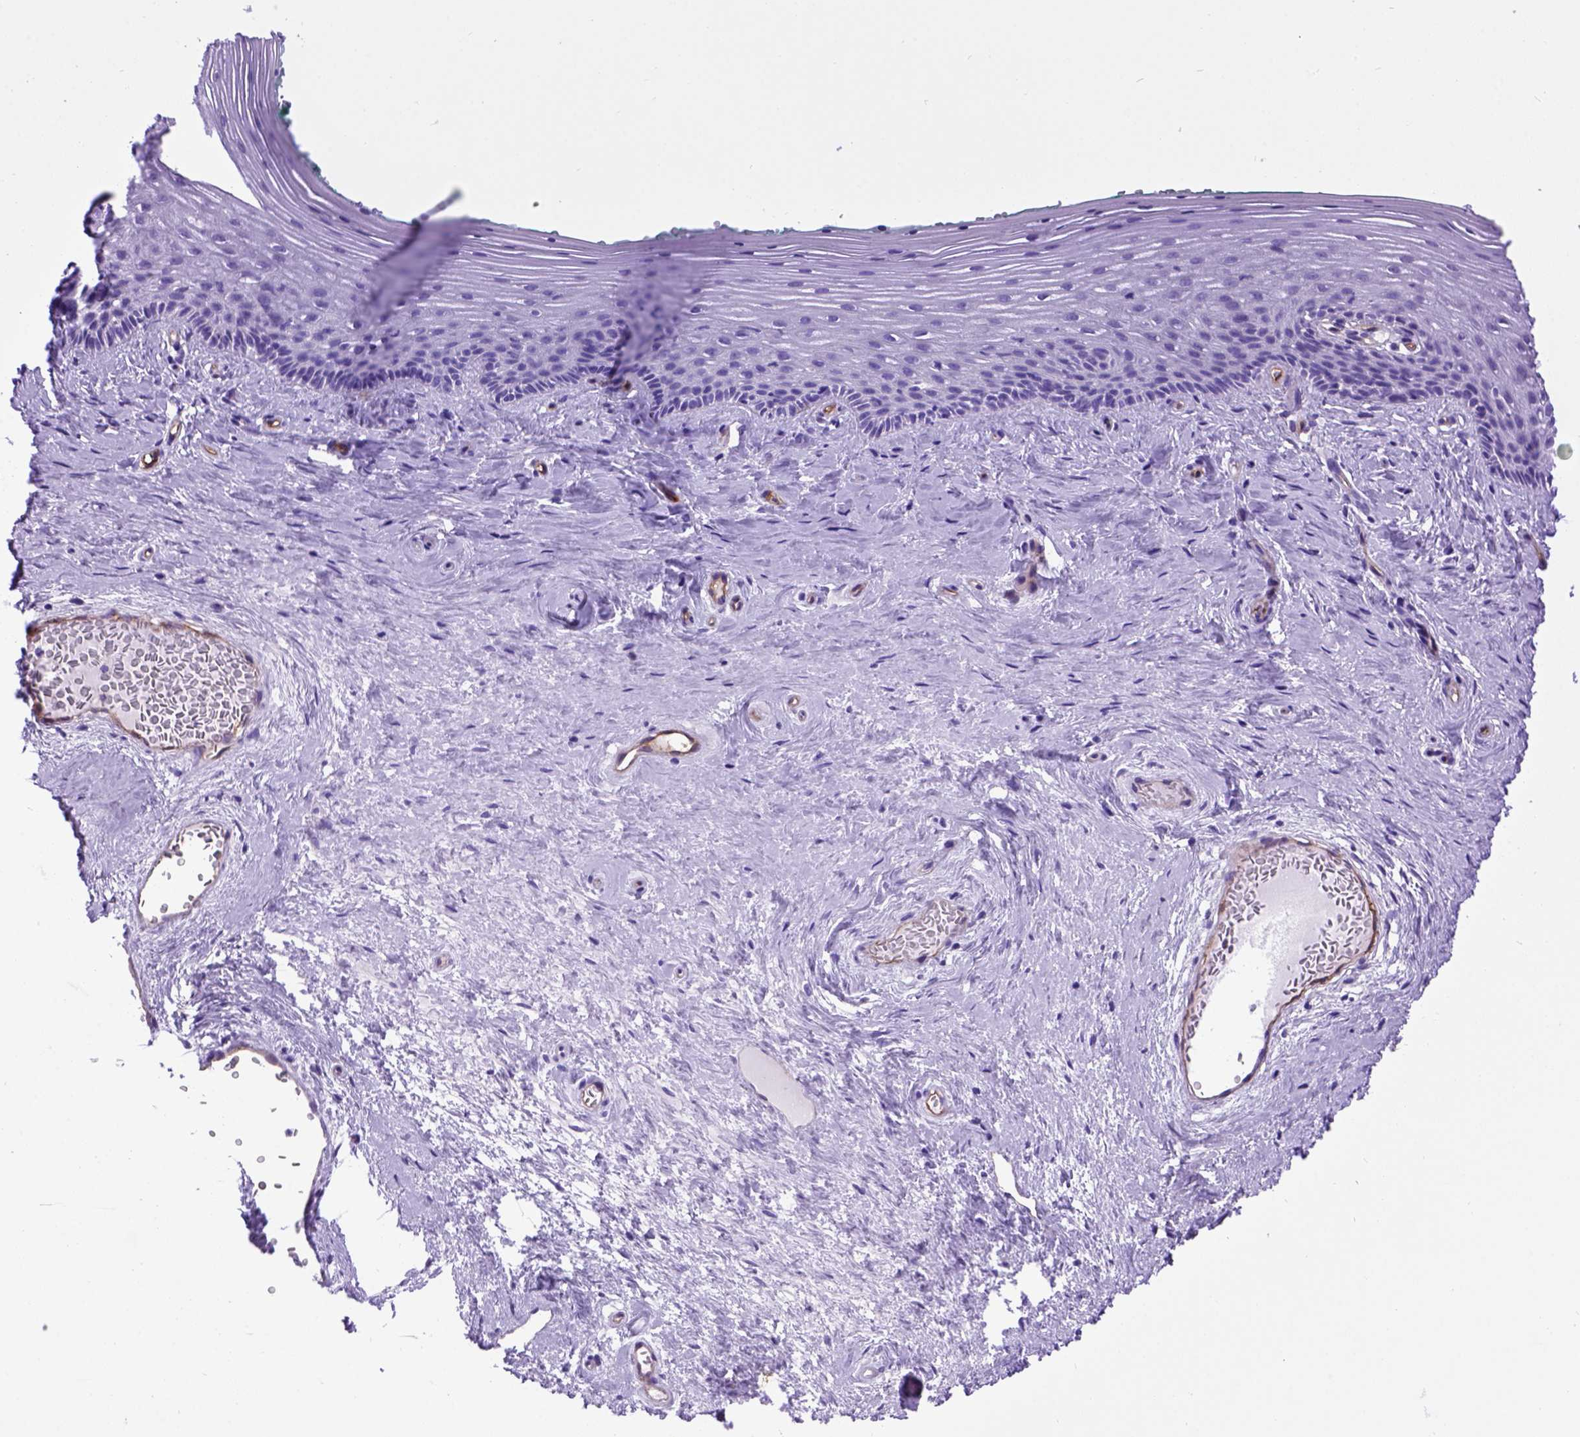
{"staining": {"intensity": "negative", "quantity": "none", "location": "none"}, "tissue": "vagina", "cell_type": "Squamous epithelial cells", "image_type": "normal", "snomed": [{"axis": "morphology", "description": "Normal tissue, NOS"}, {"axis": "topography", "description": "Vagina"}], "caption": "This is an immunohistochemistry (IHC) photomicrograph of unremarkable vagina. There is no staining in squamous epithelial cells.", "gene": "ENG", "patient": {"sex": "female", "age": 45}}